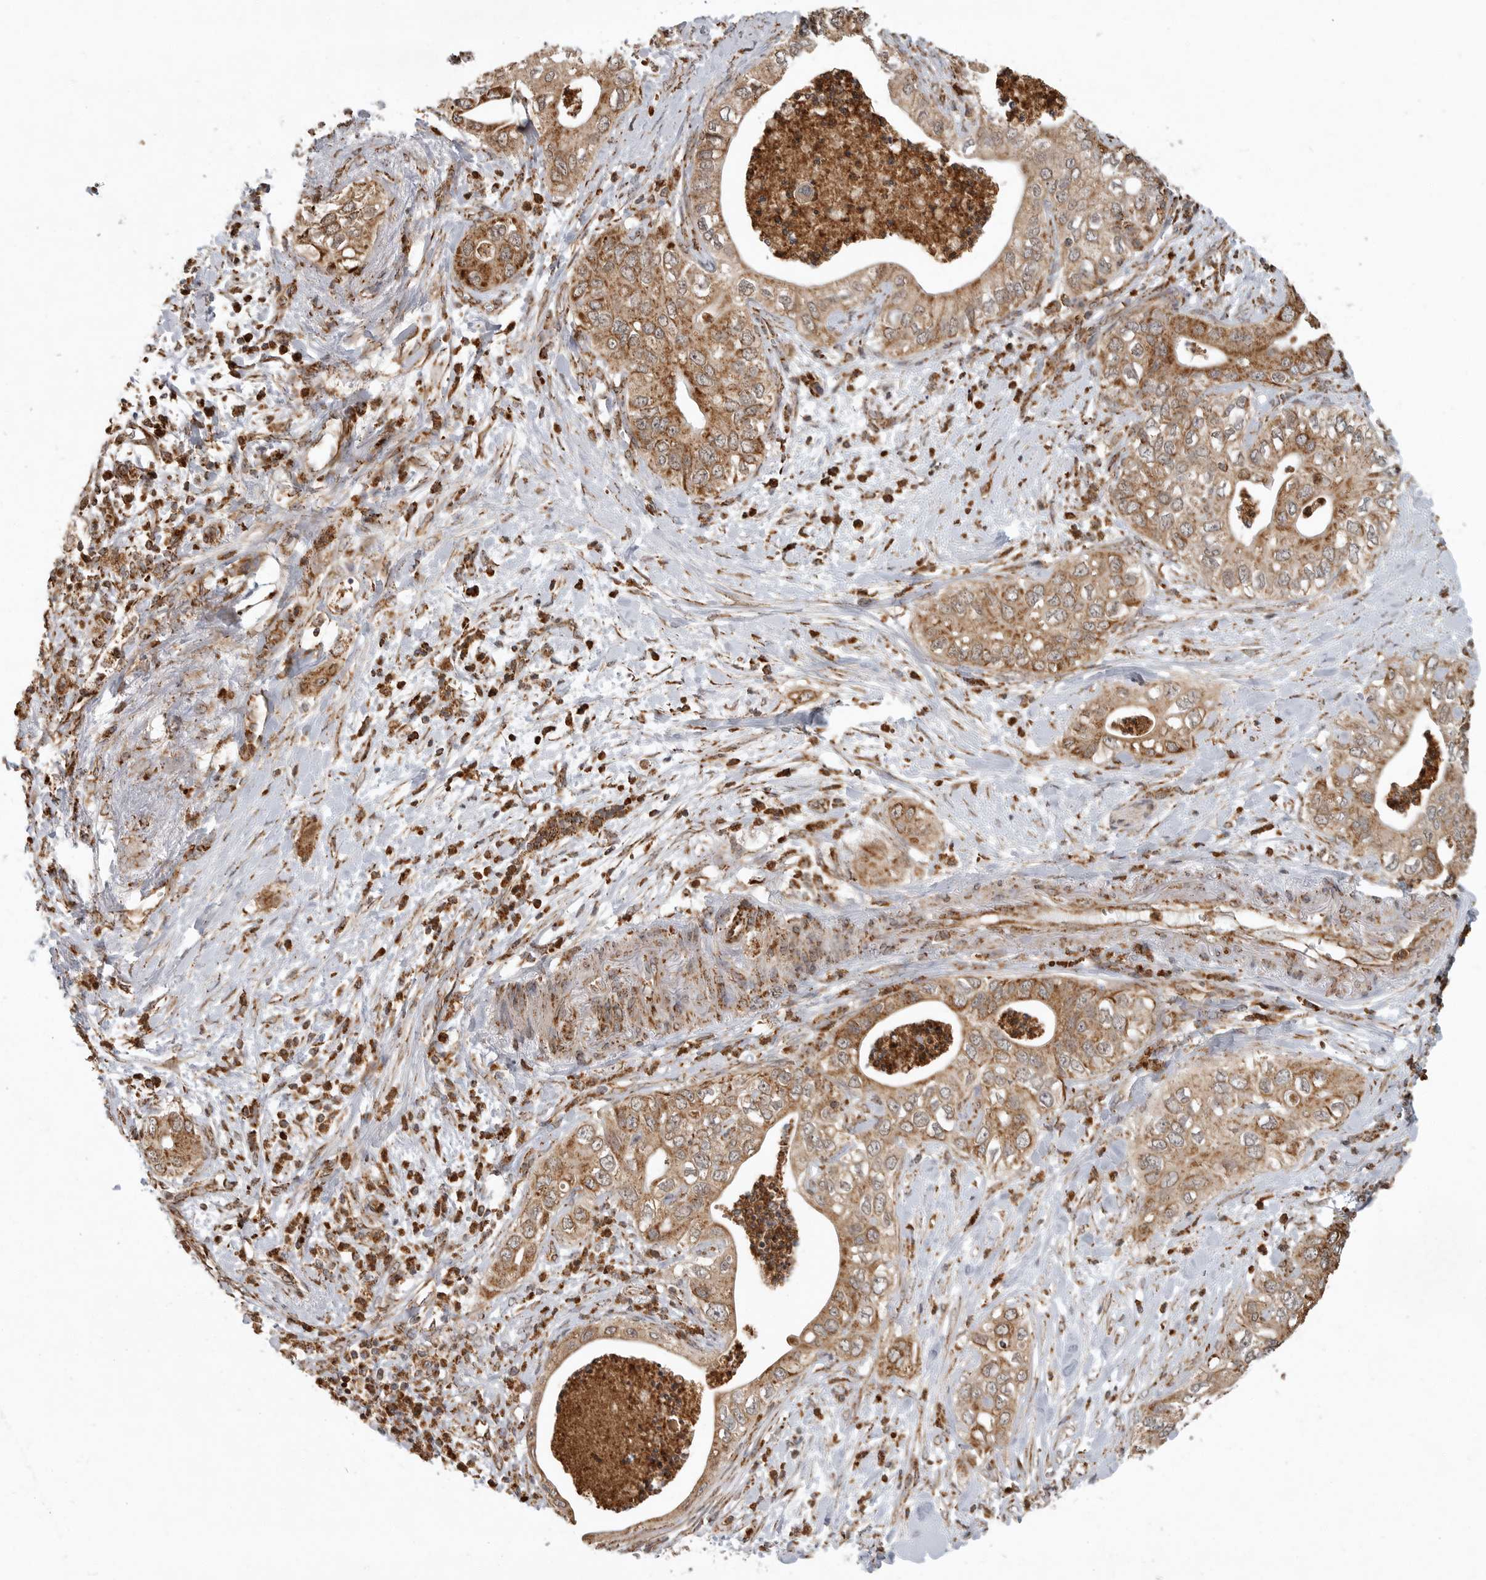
{"staining": {"intensity": "moderate", "quantity": ">75%", "location": "cytoplasmic/membranous"}, "tissue": "pancreatic cancer", "cell_type": "Tumor cells", "image_type": "cancer", "snomed": [{"axis": "morphology", "description": "Adenocarcinoma, NOS"}, {"axis": "topography", "description": "Pancreas"}], "caption": "A micrograph of adenocarcinoma (pancreatic) stained for a protein demonstrates moderate cytoplasmic/membranous brown staining in tumor cells.", "gene": "GCNT2", "patient": {"sex": "female", "age": 78}}